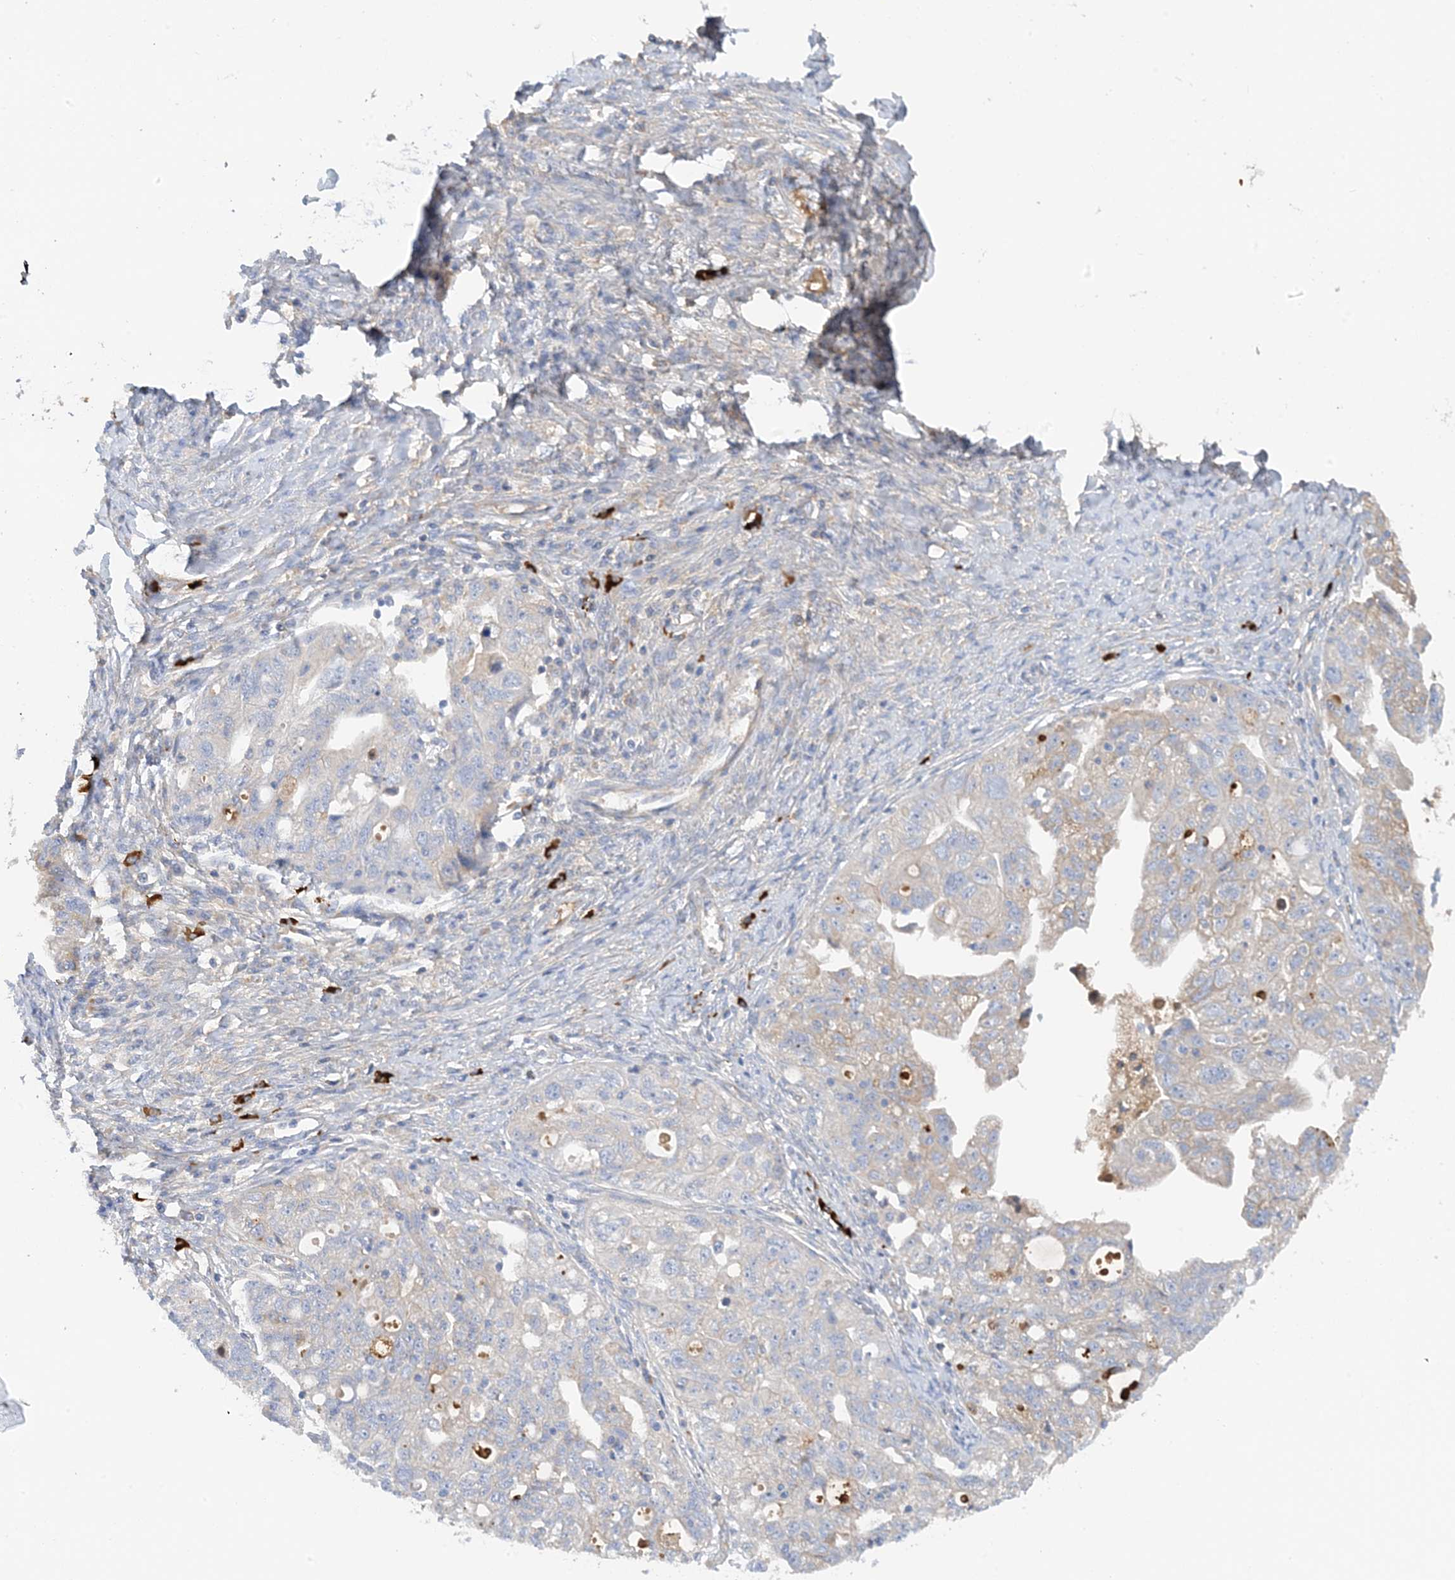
{"staining": {"intensity": "negative", "quantity": "none", "location": "none"}, "tissue": "ovarian cancer", "cell_type": "Tumor cells", "image_type": "cancer", "snomed": [{"axis": "morphology", "description": "Carcinoma, NOS"}, {"axis": "morphology", "description": "Cystadenocarcinoma, serous, NOS"}, {"axis": "topography", "description": "Ovary"}], "caption": "Immunohistochemistry (IHC) of human ovarian carcinoma demonstrates no staining in tumor cells.", "gene": "SLC5A11", "patient": {"sex": "female", "age": 69}}